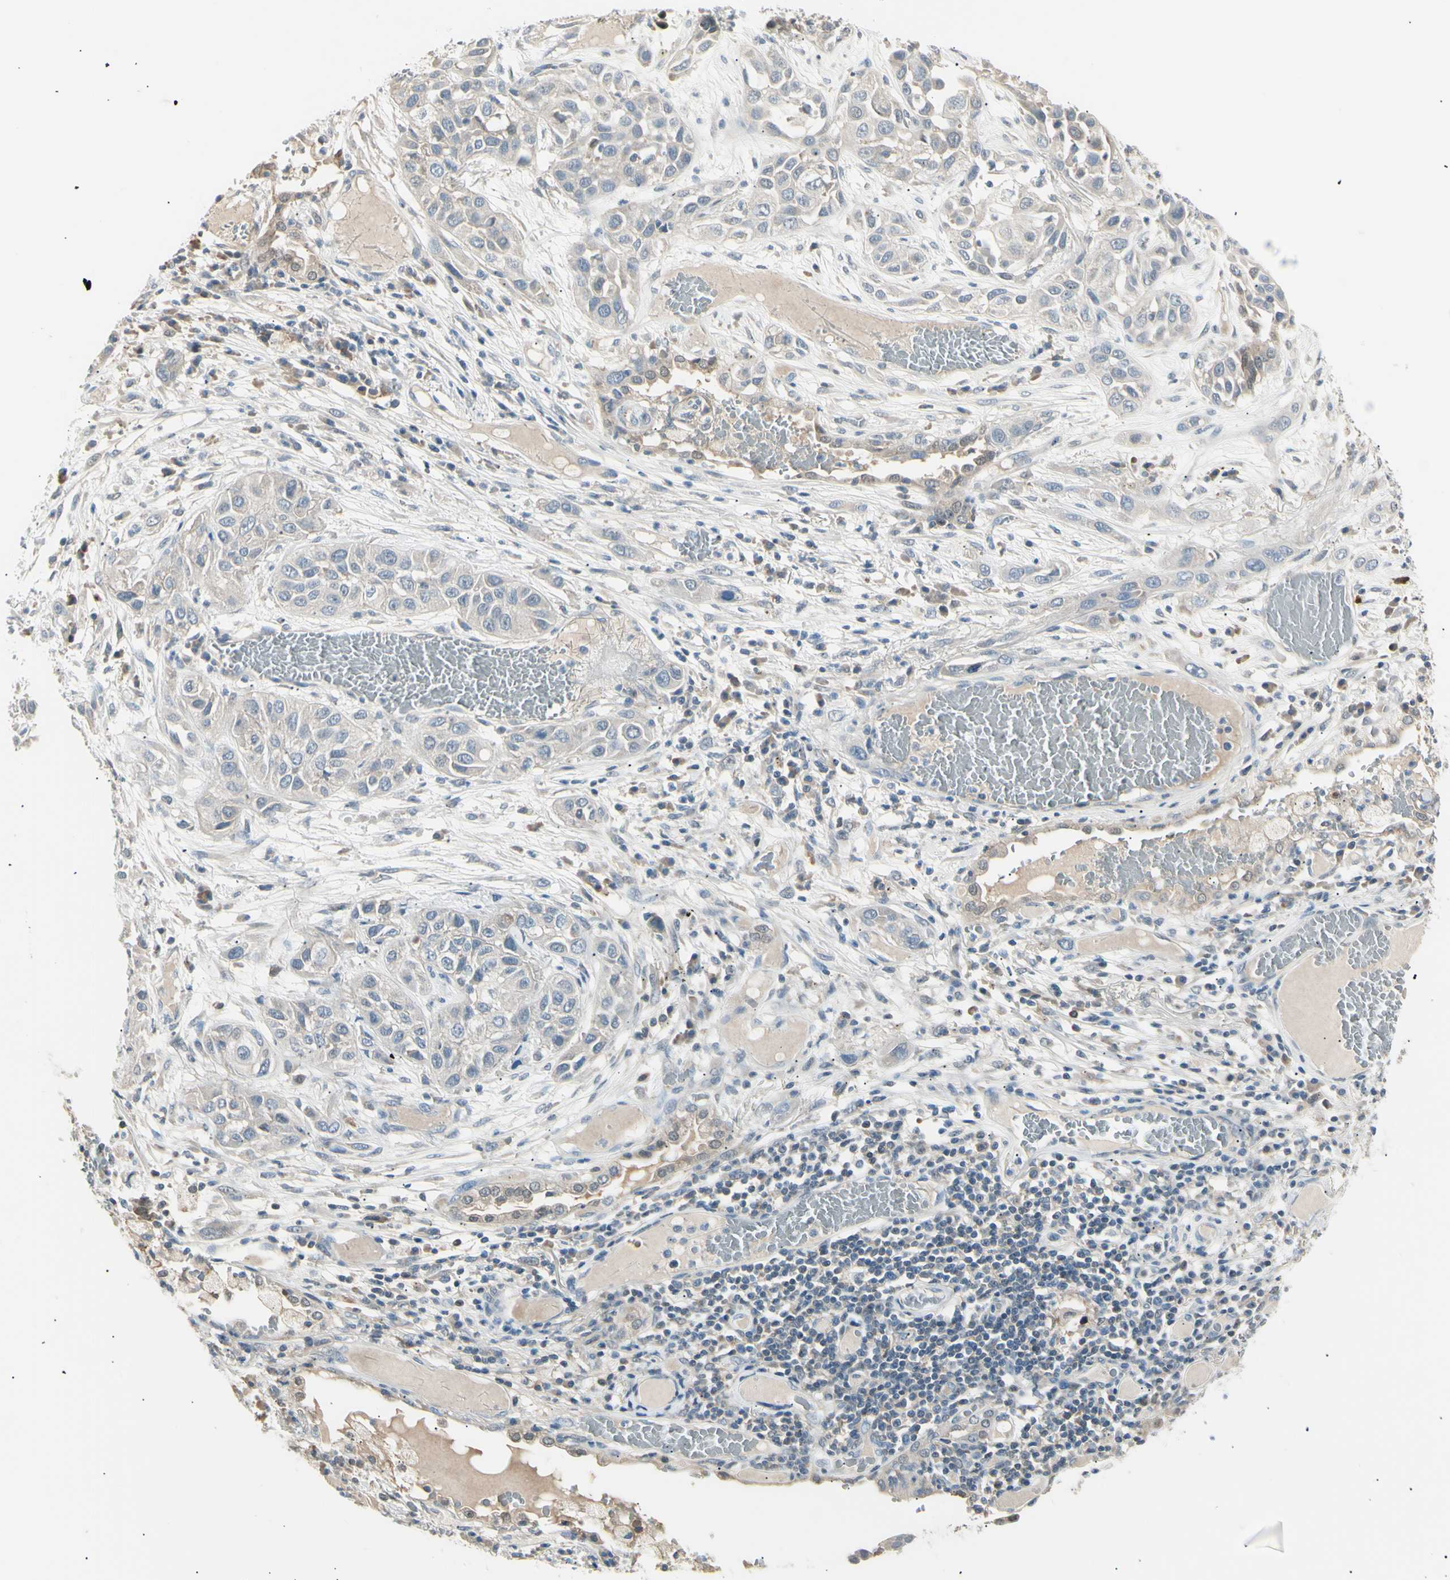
{"staining": {"intensity": "negative", "quantity": "none", "location": "none"}, "tissue": "lung cancer", "cell_type": "Tumor cells", "image_type": "cancer", "snomed": [{"axis": "morphology", "description": "Squamous cell carcinoma, NOS"}, {"axis": "topography", "description": "Lung"}], "caption": "Lung squamous cell carcinoma was stained to show a protein in brown. There is no significant staining in tumor cells. Brightfield microscopy of immunohistochemistry (IHC) stained with DAB (brown) and hematoxylin (blue), captured at high magnification.", "gene": "LHPP", "patient": {"sex": "male", "age": 71}}